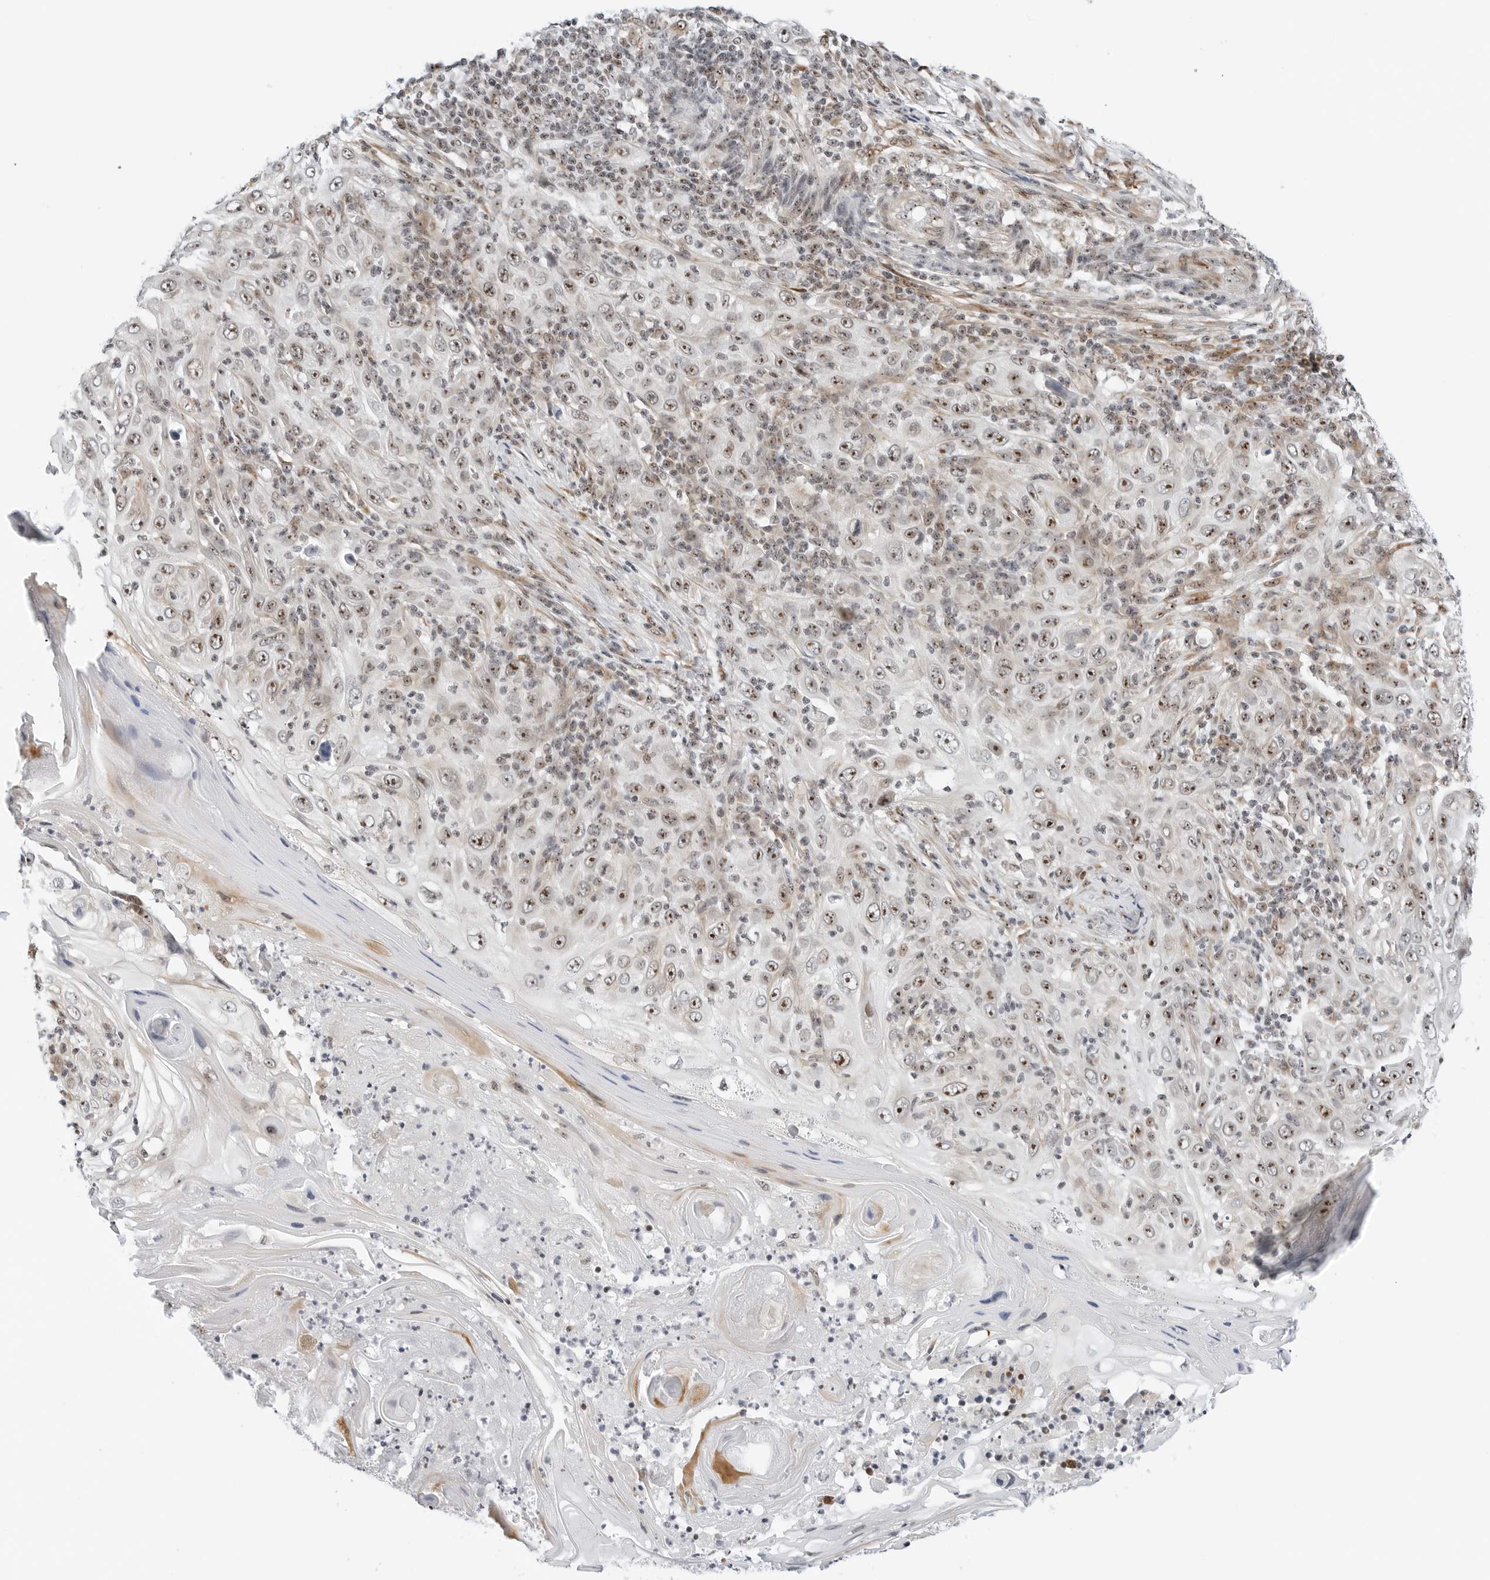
{"staining": {"intensity": "moderate", "quantity": ">75%", "location": "nuclear"}, "tissue": "skin cancer", "cell_type": "Tumor cells", "image_type": "cancer", "snomed": [{"axis": "morphology", "description": "Squamous cell carcinoma, NOS"}, {"axis": "topography", "description": "Skin"}], "caption": "A micrograph showing moderate nuclear staining in about >75% of tumor cells in skin squamous cell carcinoma, as visualized by brown immunohistochemical staining.", "gene": "RIMKLA", "patient": {"sex": "female", "age": 88}}